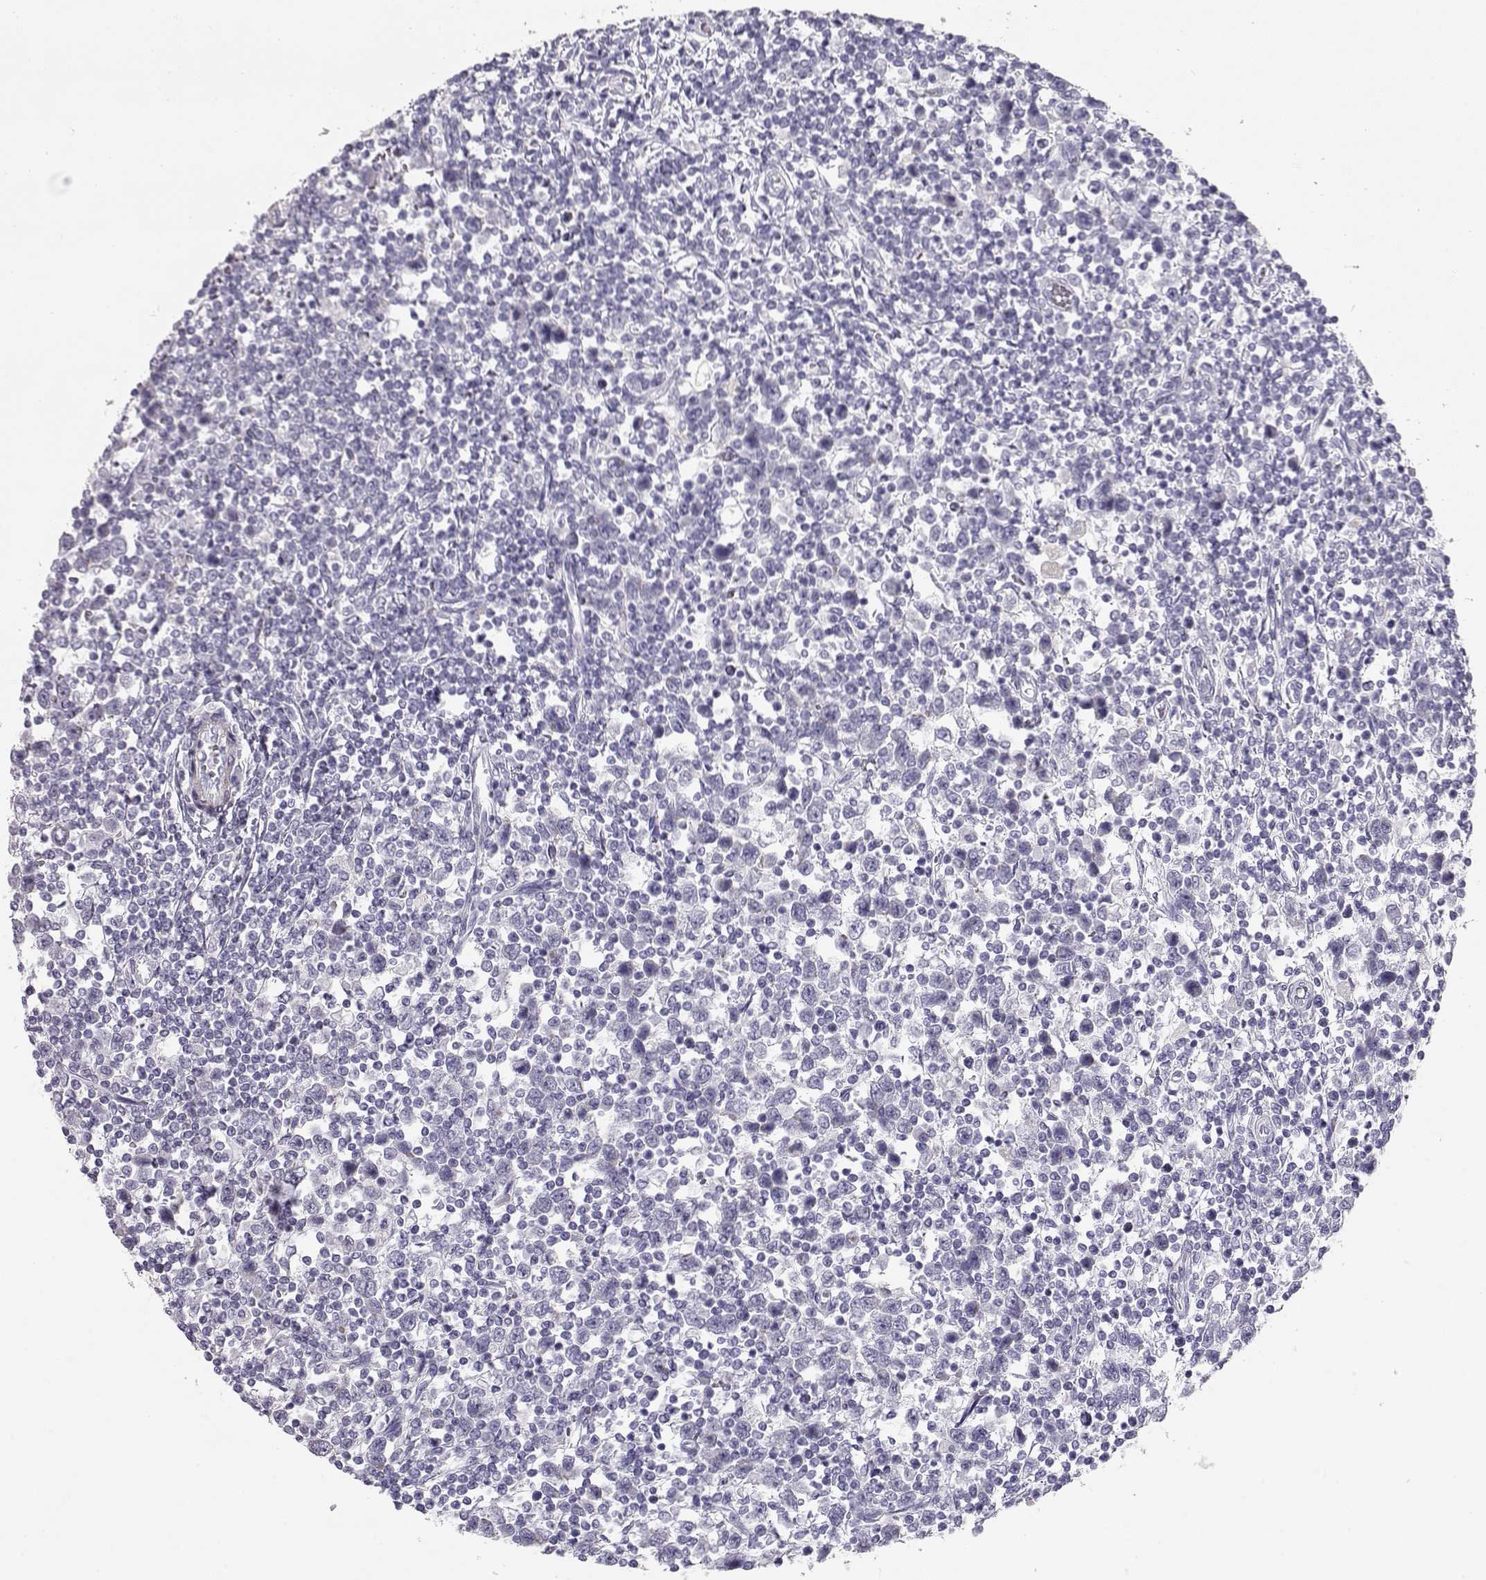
{"staining": {"intensity": "negative", "quantity": "none", "location": "none"}, "tissue": "testis cancer", "cell_type": "Tumor cells", "image_type": "cancer", "snomed": [{"axis": "morphology", "description": "Normal tissue, NOS"}, {"axis": "morphology", "description": "Seminoma, NOS"}, {"axis": "topography", "description": "Testis"}, {"axis": "topography", "description": "Epididymis"}], "caption": "Tumor cells are negative for brown protein staining in seminoma (testis).", "gene": "SLITRK3", "patient": {"sex": "male", "age": 34}}